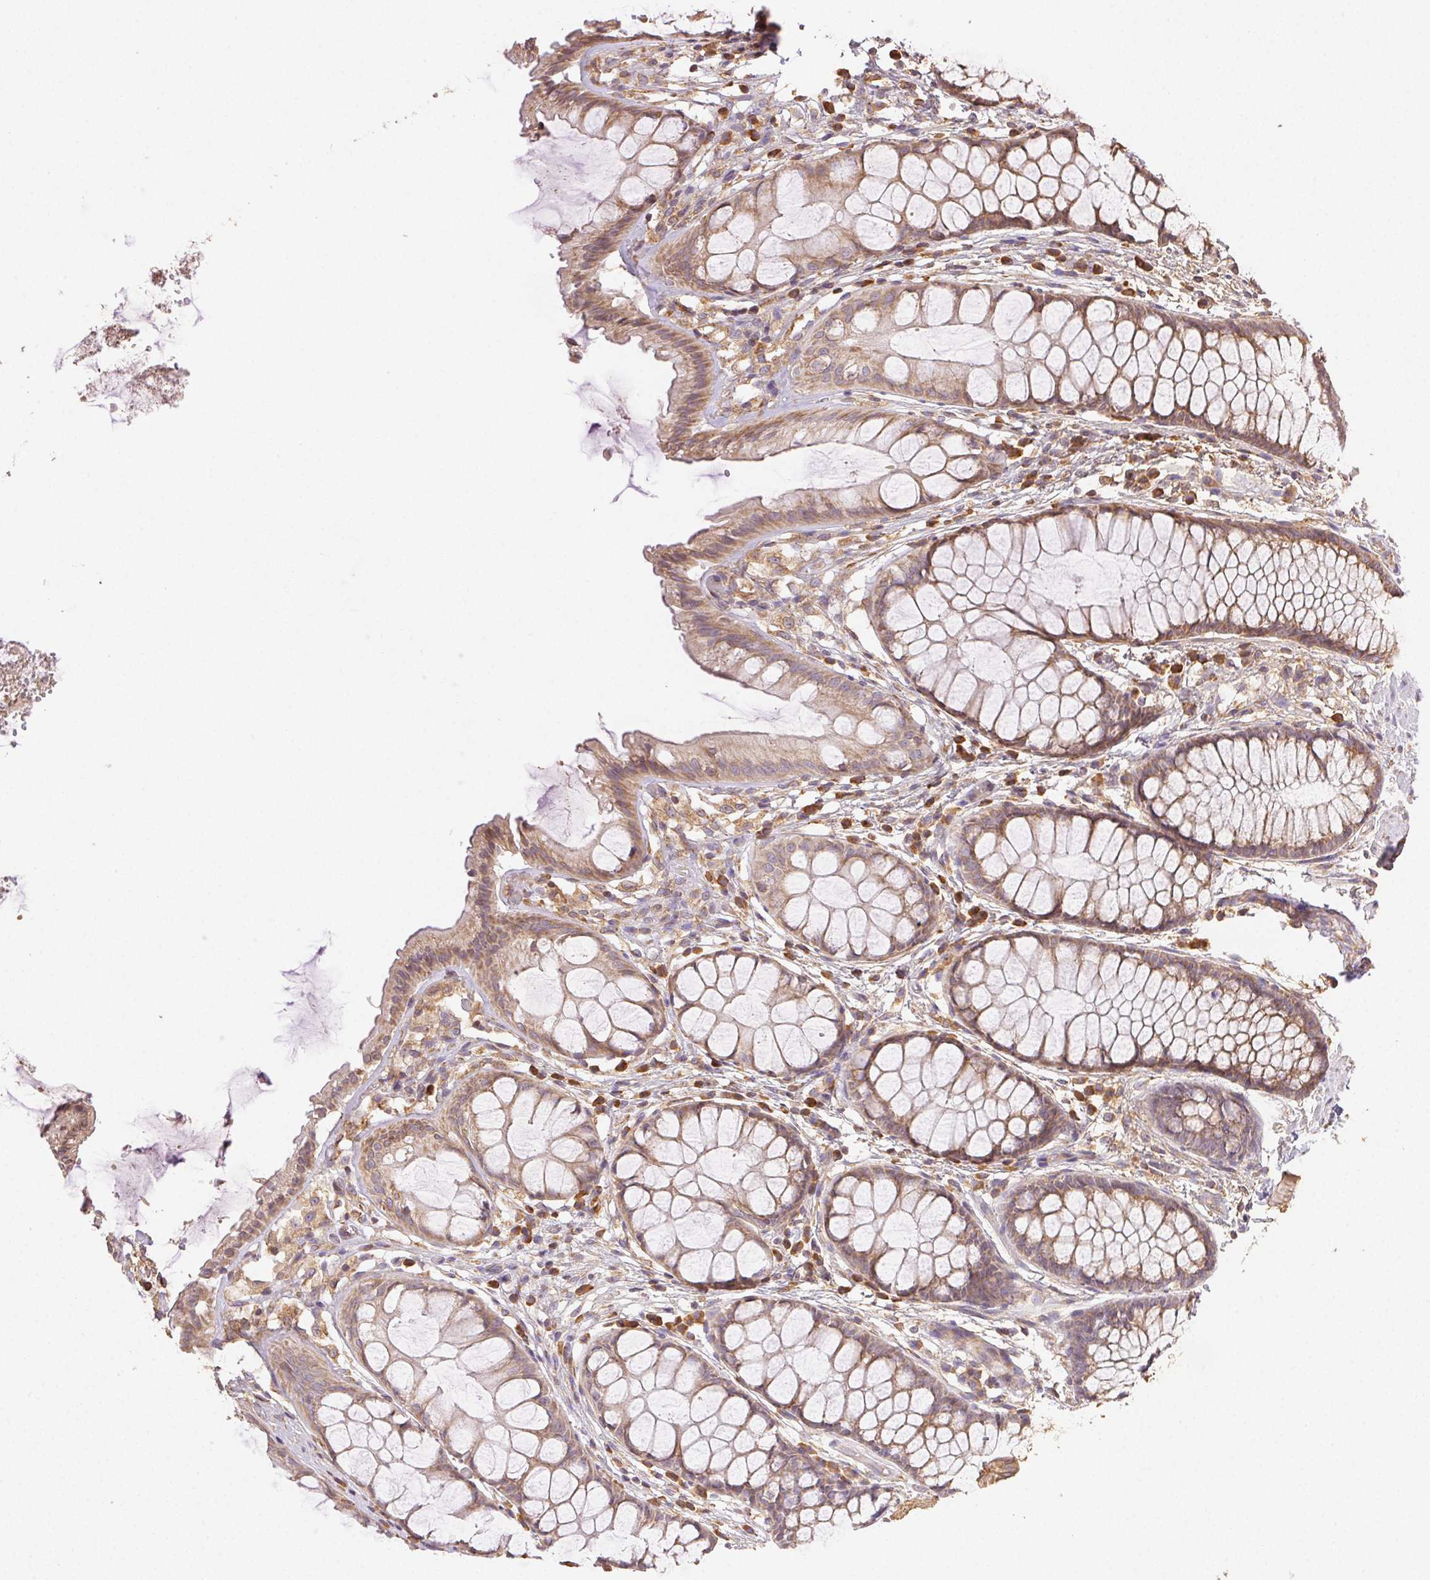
{"staining": {"intensity": "moderate", "quantity": ">75%", "location": "cytoplasmic/membranous"}, "tissue": "rectum", "cell_type": "Glandular cells", "image_type": "normal", "snomed": [{"axis": "morphology", "description": "Normal tissue, NOS"}, {"axis": "topography", "description": "Rectum"}], "caption": "The immunohistochemical stain highlights moderate cytoplasmic/membranous staining in glandular cells of normal rectum. The staining was performed using DAB (3,3'-diaminobenzidine), with brown indicating positive protein expression. Nuclei are stained blue with hematoxylin.", "gene": "ENTREP1", "patient": {"sex": "female", "age": 62}}